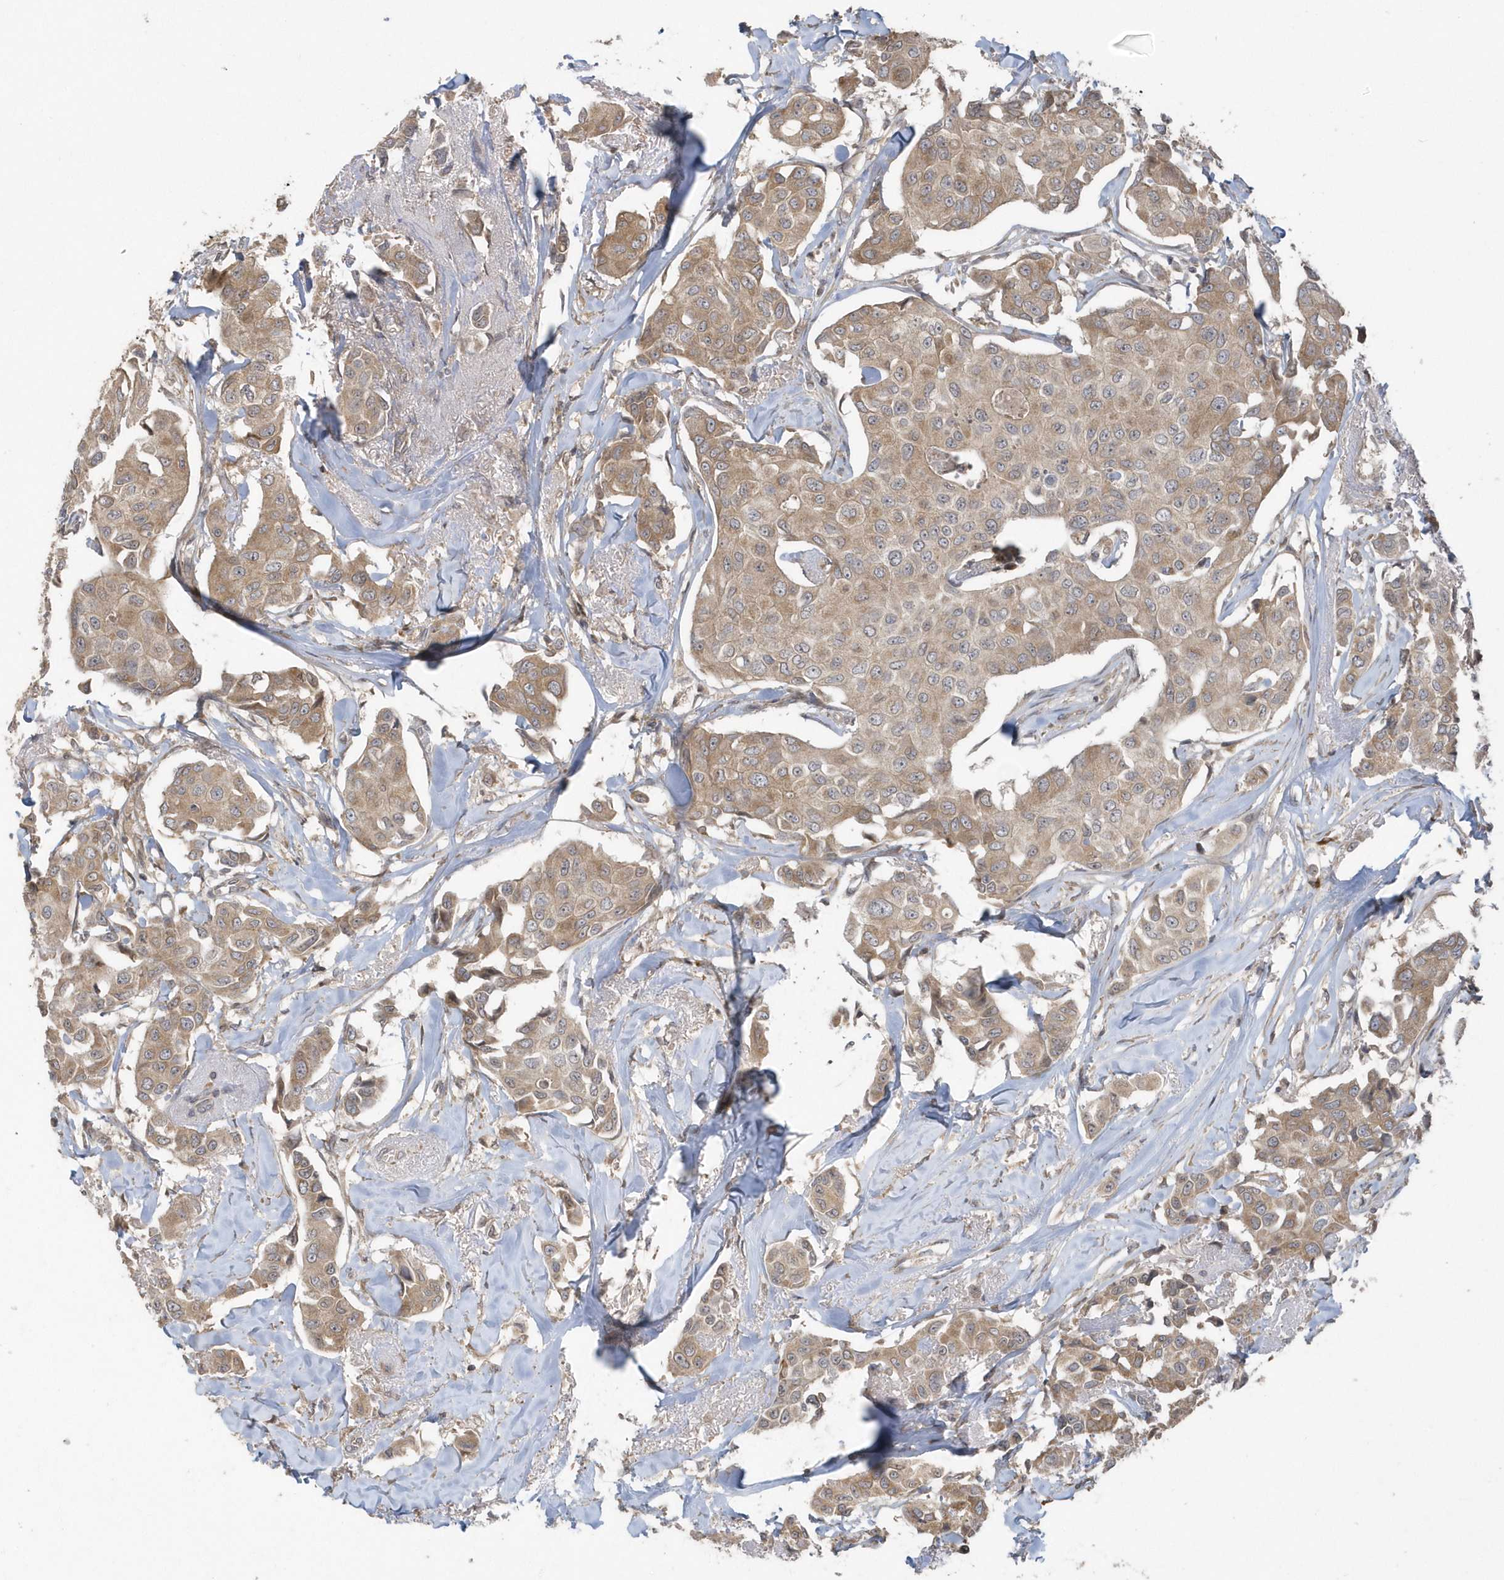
{"staining": {"intensity": "weak", "quantity": ">75%", "location": "cytoplasmic/membranous"}, "tissue": "breast cancer", "cell_type": "Tumor cells", "image_type": "cancer", "snomed": [{"axis": "morphology", "description": "Duct carcinoma"}, {"axis": "topography", "description": "Breast"}], "caption": "A photomicrograph of human breast cancer stained for a protein demonstrates weak cytoplasmic/membranous brown staining in tumor cells. (Stains: DAB in brown, nuclei in blue, Microscopy: brightfield microscopy at high magnification).", "gene": "HERPUD1", "patient": {"sex": "female", "age": 80}}